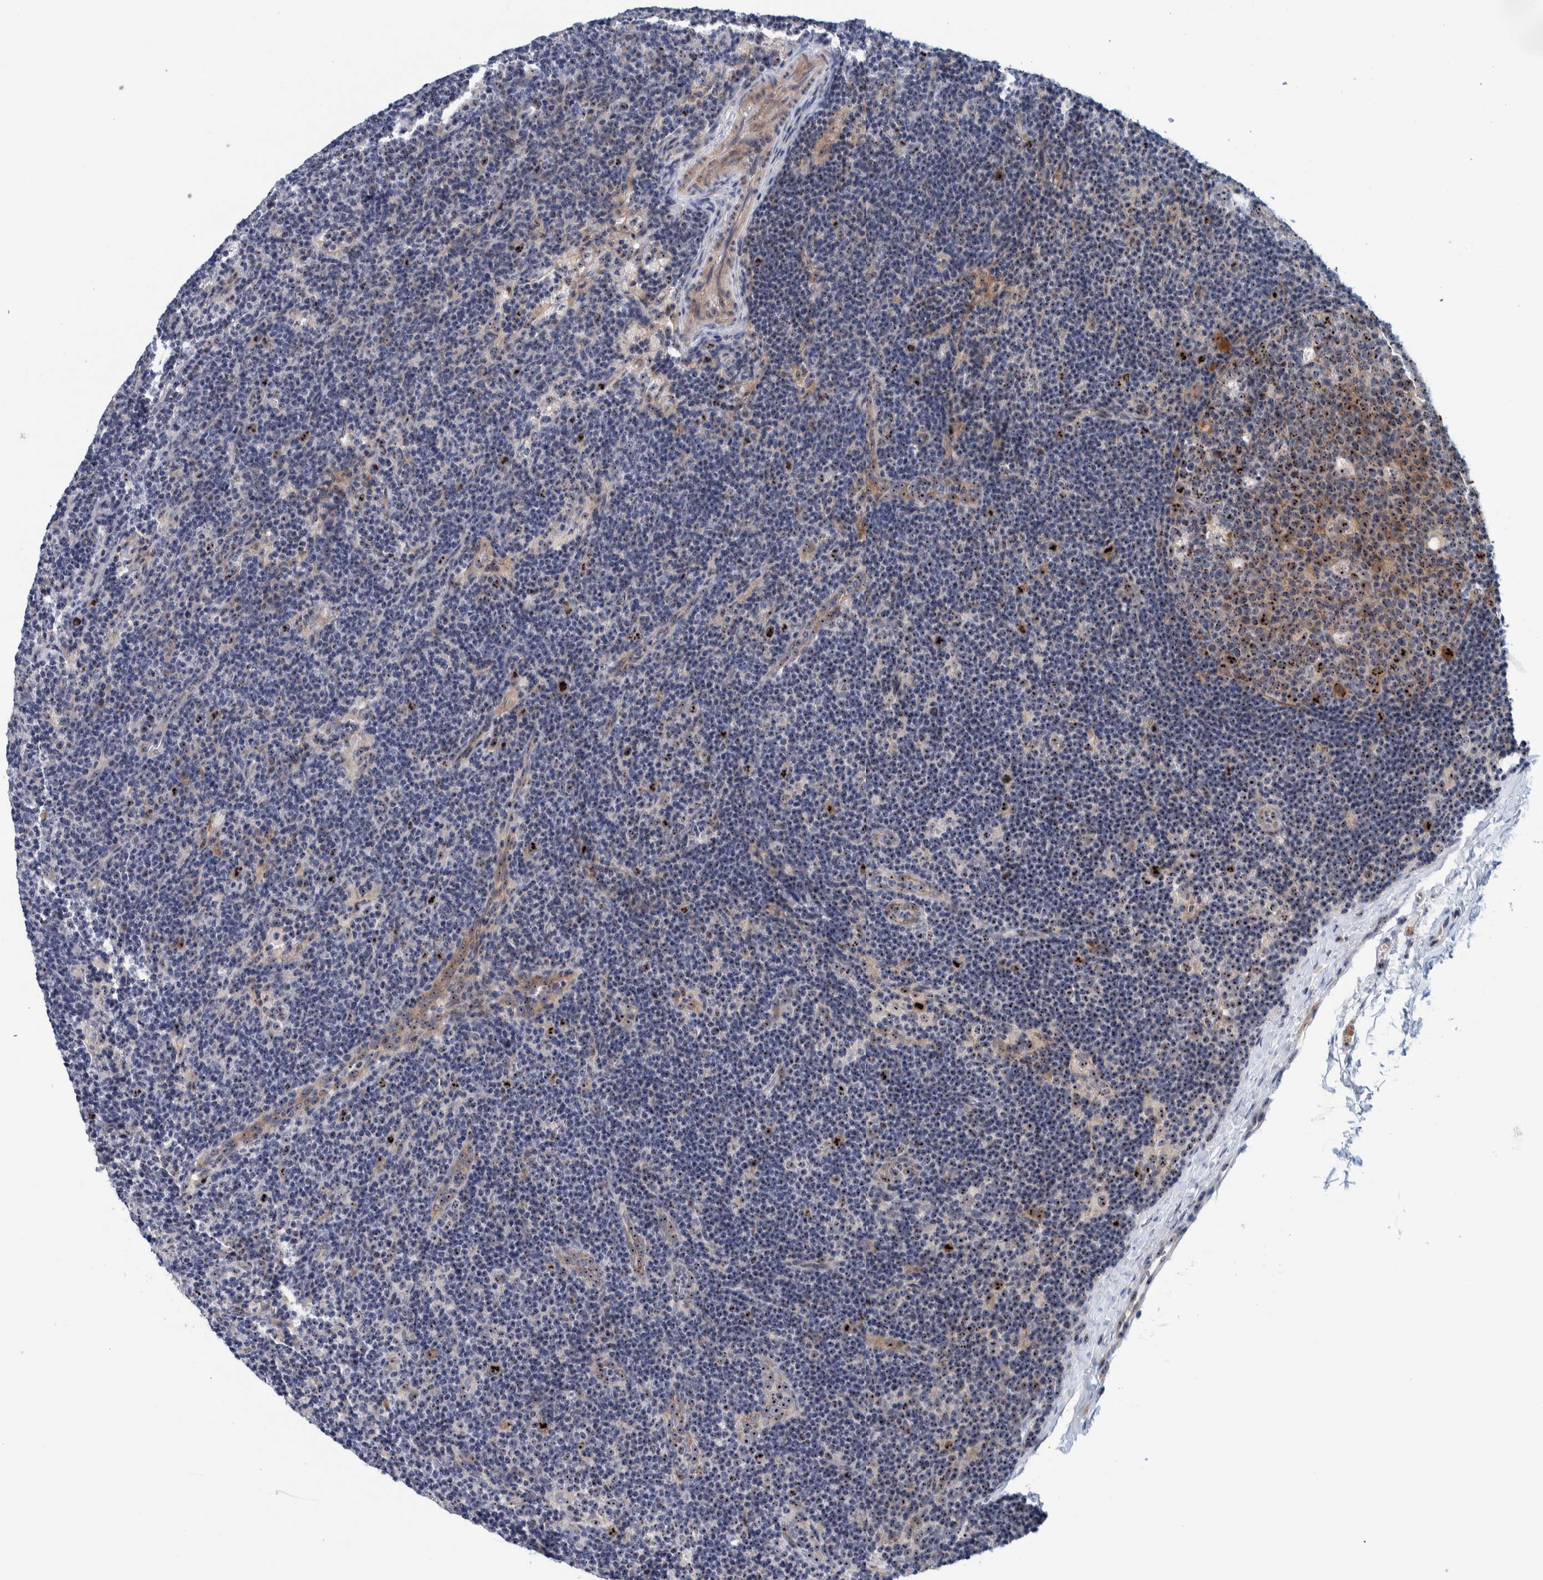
{"staining": {"intensity": "strong", "quantity": ">75%", "location": "cytoplasmic/membranous,nuclear"}, "tissue": "lymph node", "cell_type": "Germinal center cells", "image_type": "normal", "snomed": [{"axis": "morphology", "description": "Normal tissue, NOS"}, {"axis": "topography", "description": "Lymph node"}], "caption": "DAB immunohistochemical staining of normal lymph node demonstrates strong cytoplasmic/membranous,nuclear protein positivity in approximately >75% of germinal center cells. (Brightfield microscopy of DAB IHC at high magnification).", "gene": "NOL11", "patient": {"sex": "female", "age": 22}}